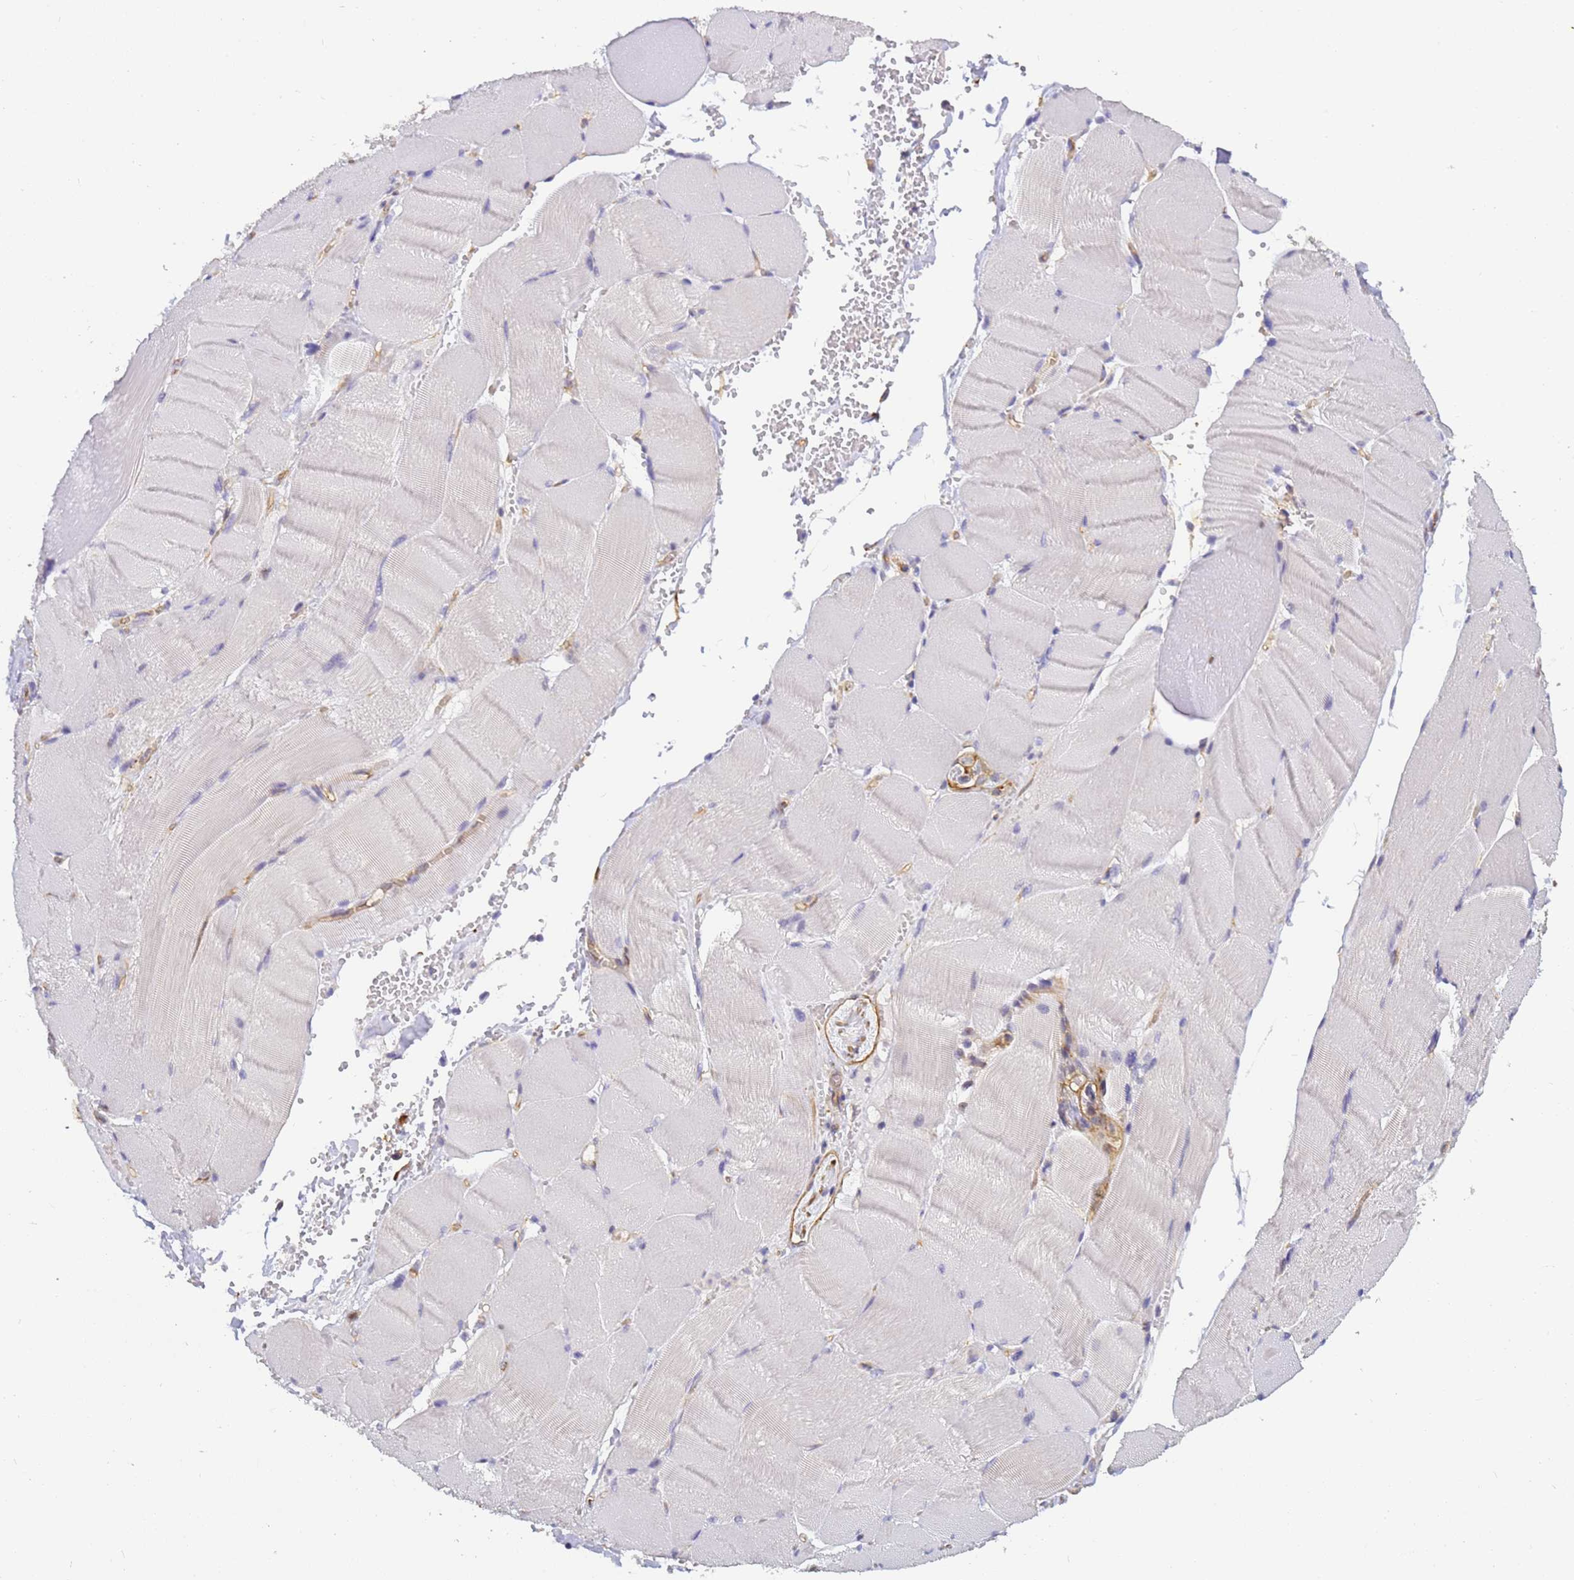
{"staining": {"intensity": "weak", "quantity": "<25%", "location": "cytoplasmic/membranous"}, "tissue": "adipose tissue", "cell_type": "Adipocytes", "image_type": "normal", "snomed": [{"axis": "morphology", "description": "Normal tissue, NOS"}, {"axis": "topography", "description": "Skeletal muscle"}, {"axis": "topography", "description": "Peripheral nerve tissue"}], "caption": "A photomicrograph of adipose tissue stained for a protein displays no brown staining in adipocytes. Nuclei are stained in blue.", "gene": "GON4L", "patient": {"sex": "female", "age": 55}}